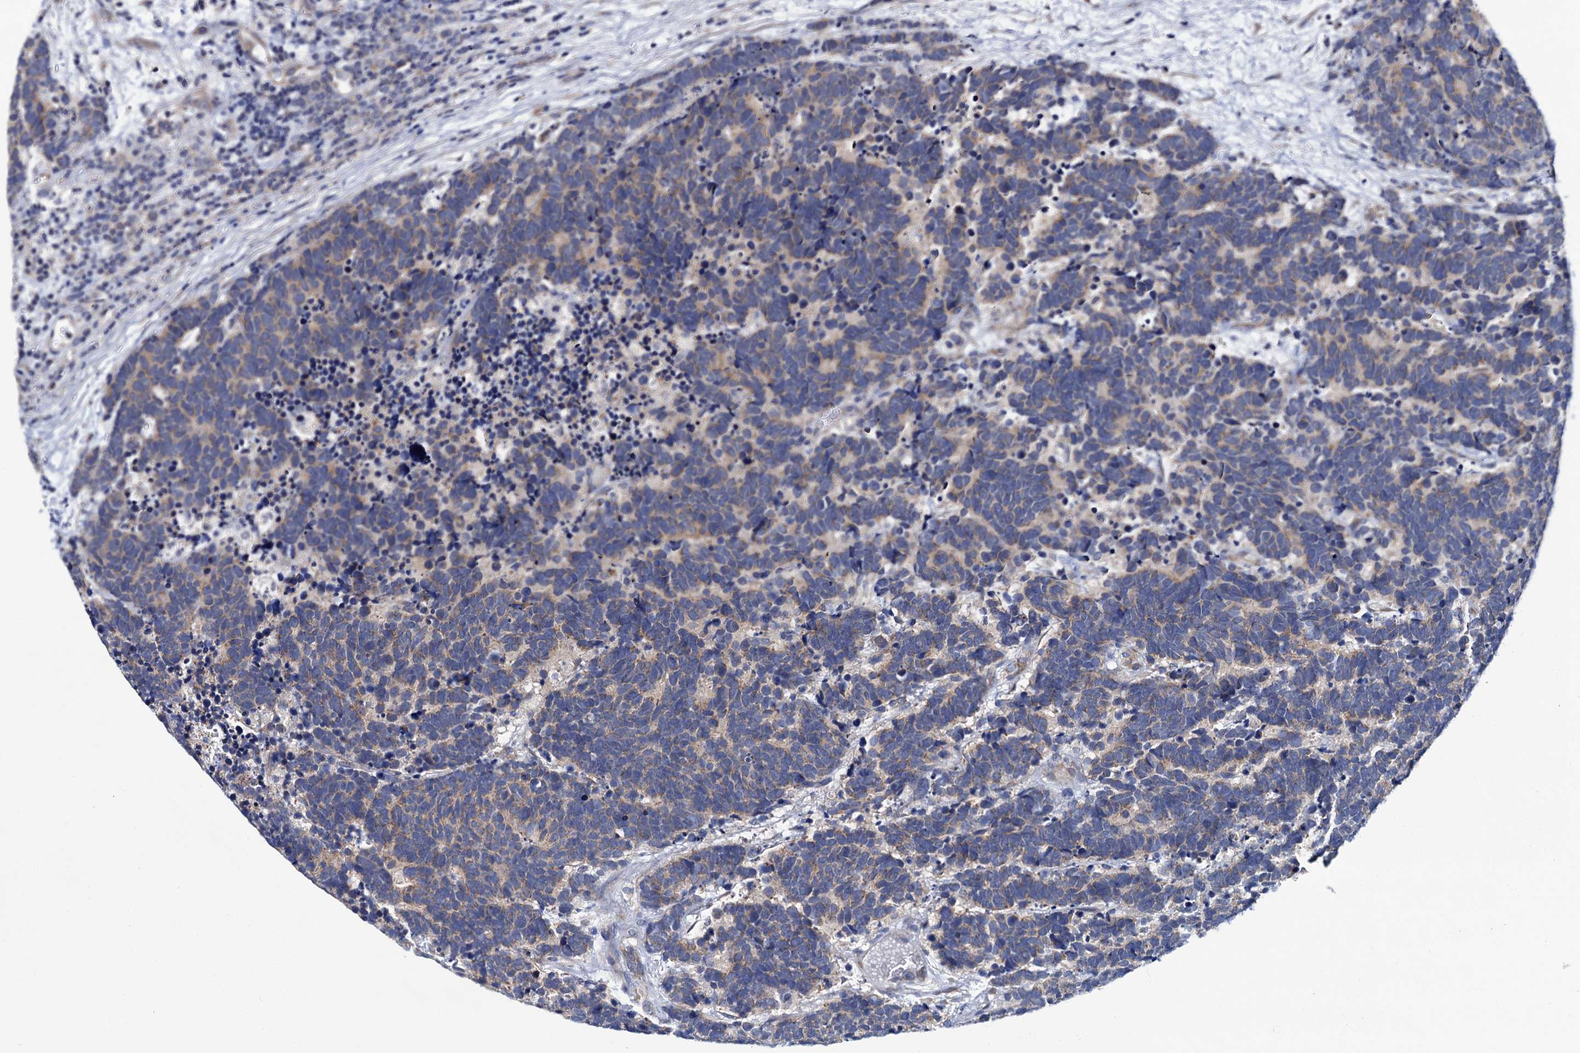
{"staining": {"intensity": "weak", "quantity": "25%-75%", "location": "cytoplasmic/membranous"}, "tissue": "carcinoid", "cell_type": "Tumor cells", "image_type": "cancer", "snomed": [{"axis": "morphology", "description": "Carcinoma, NOS"}, {"axis": "morphology", "description": "Carcinoid, malignant, NOS"}, {"axis": "topography", "description": "Urinary bladder"}], "caption": "Immunohistochemical staining of malignant carcinoid exhibits low levels of weak cytoplasmic/membranous staining in about 25%-75% of tumor cells.", "gene": "CEP295", "patient": {"sex": "male", "age": 57}}